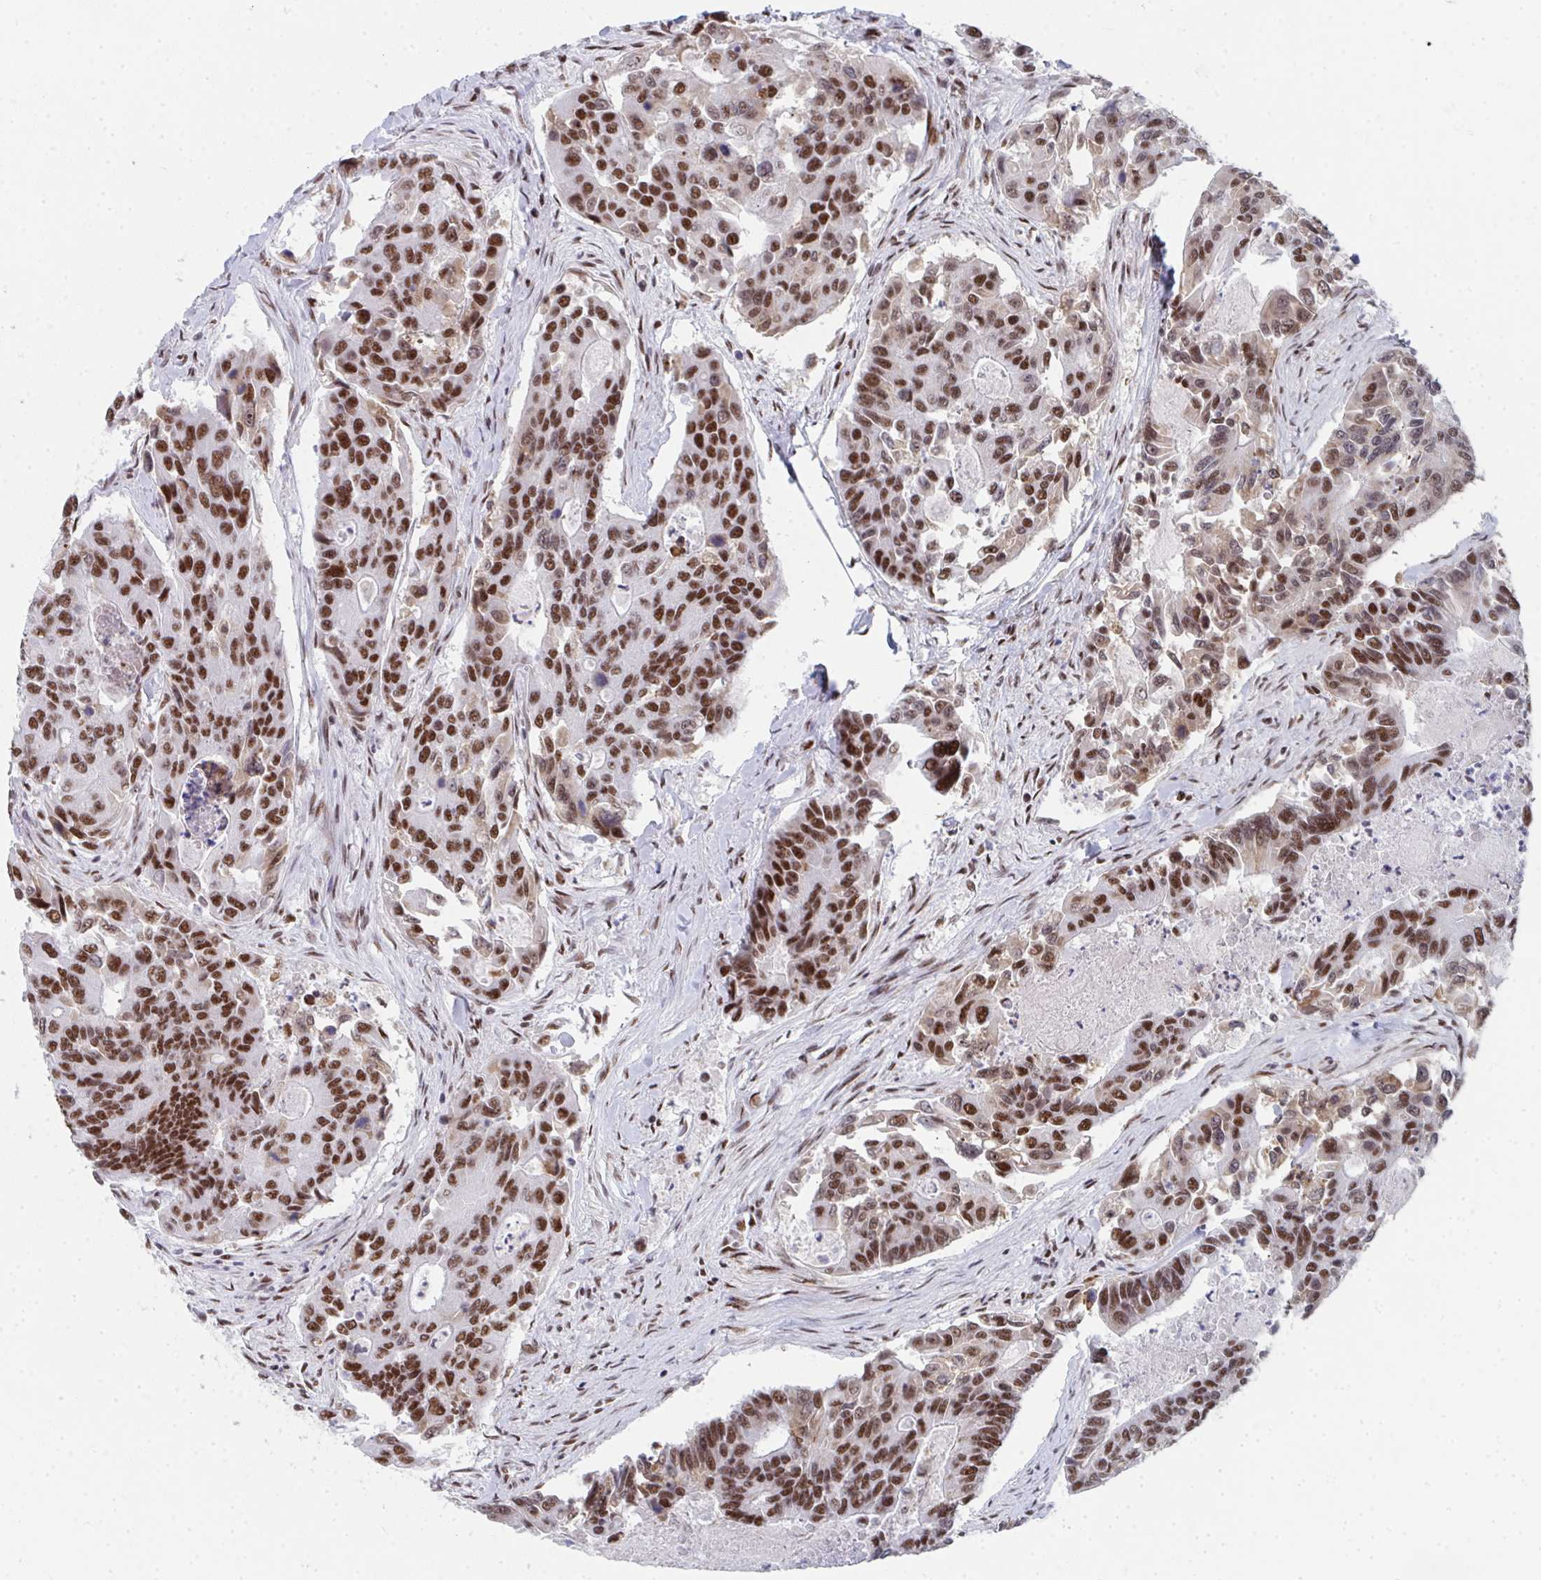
{"staining": {"intensity": "moderate", "quantity": ">75%", "location": "nuclear"}, "tissue": "colorectal cancer", "cell_type": "Tumor cells", "image_type": "cancer", "snomed": [{"axis": "morphology", "description": "Adenocarcinoma, NOS"}, {"axis": "topography", "description": "Colon"}], "caption": "This is a micrograph of immunohistochemistry staining of colorectal adenocarcinoma, which shows moderate staining in the nuclear of tumor cells.", "gene": "SNRNP70", "patient": {"sex": "female", "age": 67}}